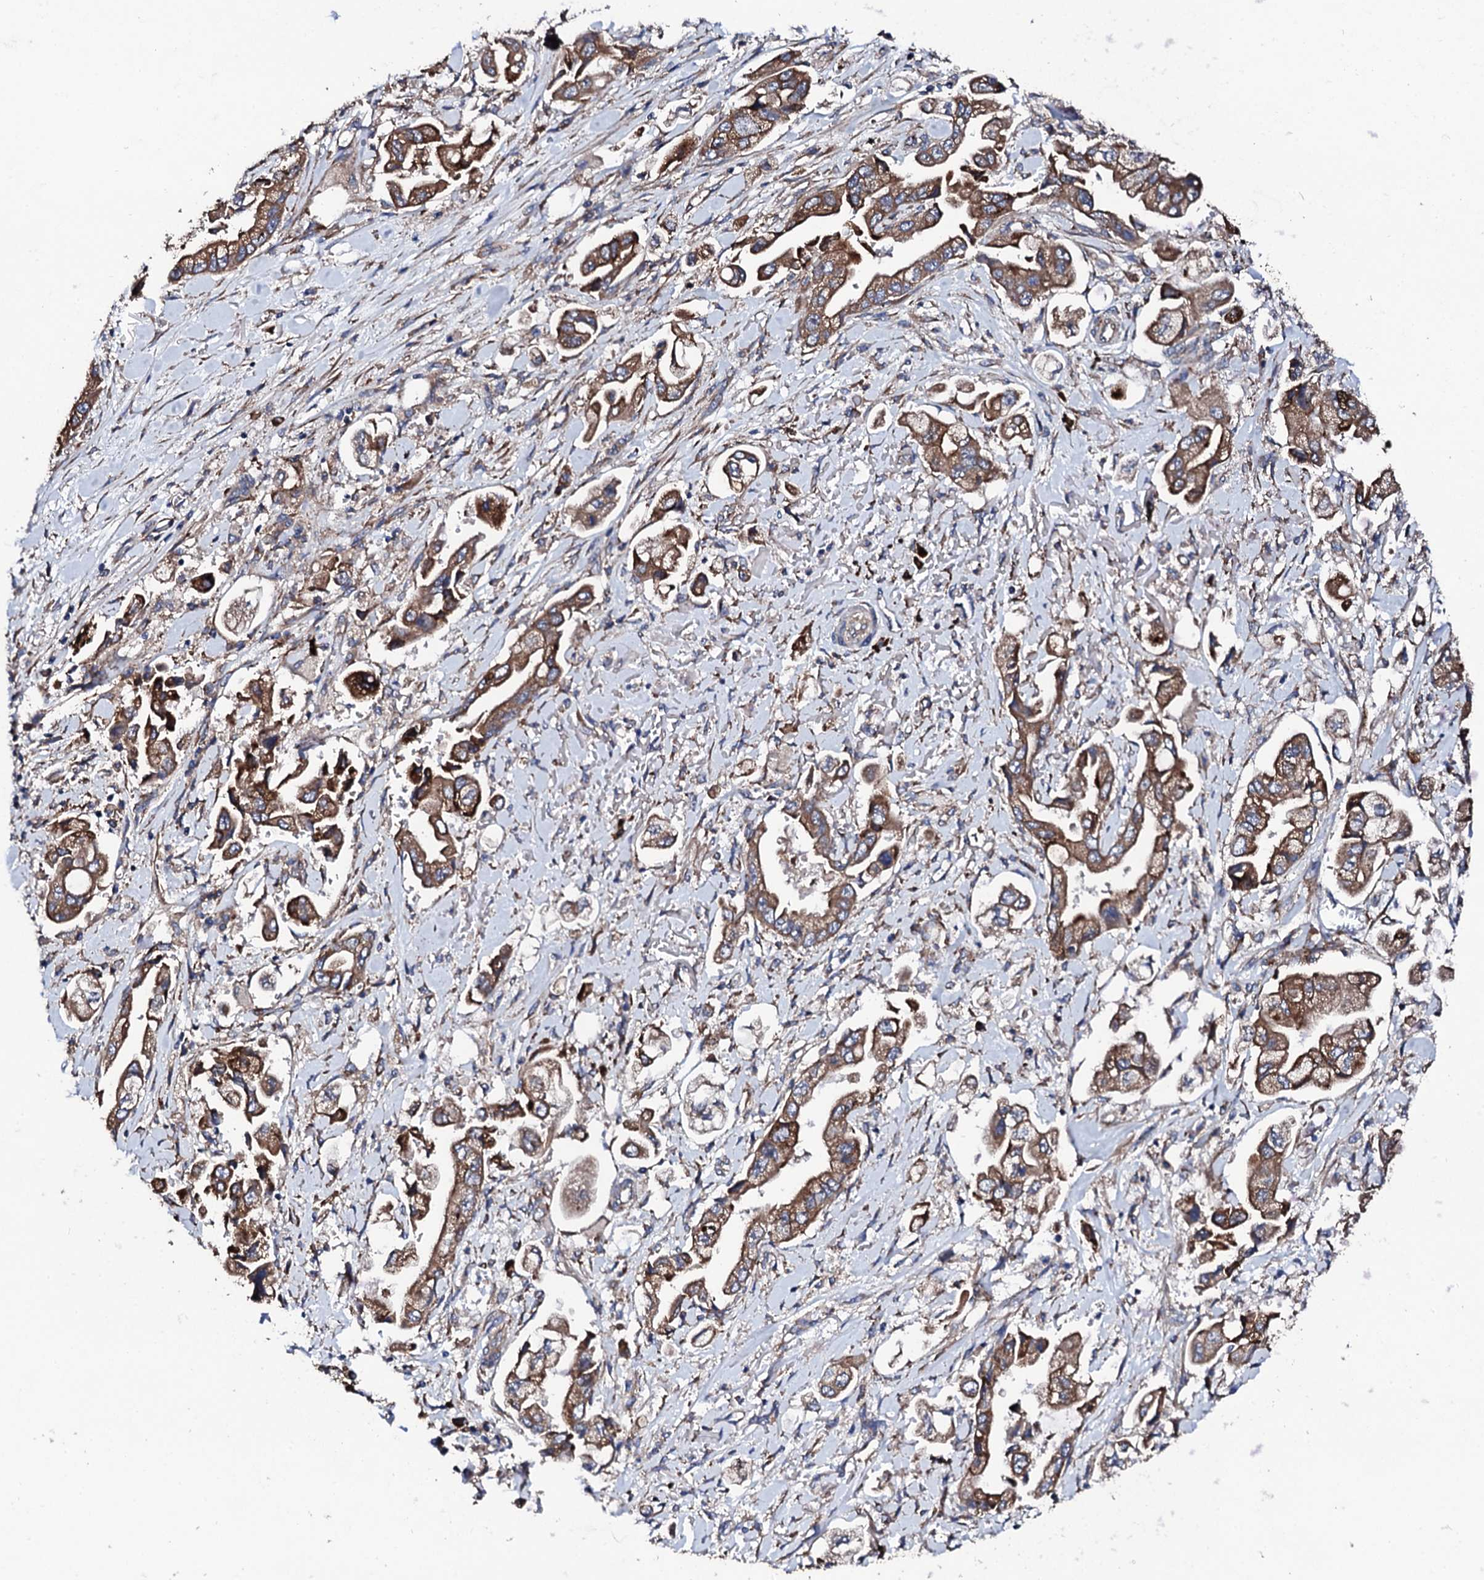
{"staining": {"intensity": "moderate", "quantity": ">75%", "location": "cytoplasmic/membranous"}, "tissue": "stomach cancer", "cell_type": "Tumor cells", "image_type": "cancer", "snomed": [{"axis": "morphology", "description": "Adenocarcinoma, NOS"}, {"axis": "topography", "description": "Stomach"}], "caption": "Immunohistochemical staining of human stomach cancer (adenocarcinoma) demonstrates medium levels of moderate cytoplasmic/membranous expression in about >75% of tumor cells.", "gene": "LIPT2", "patient": {"sex": "male", "age": 62}}